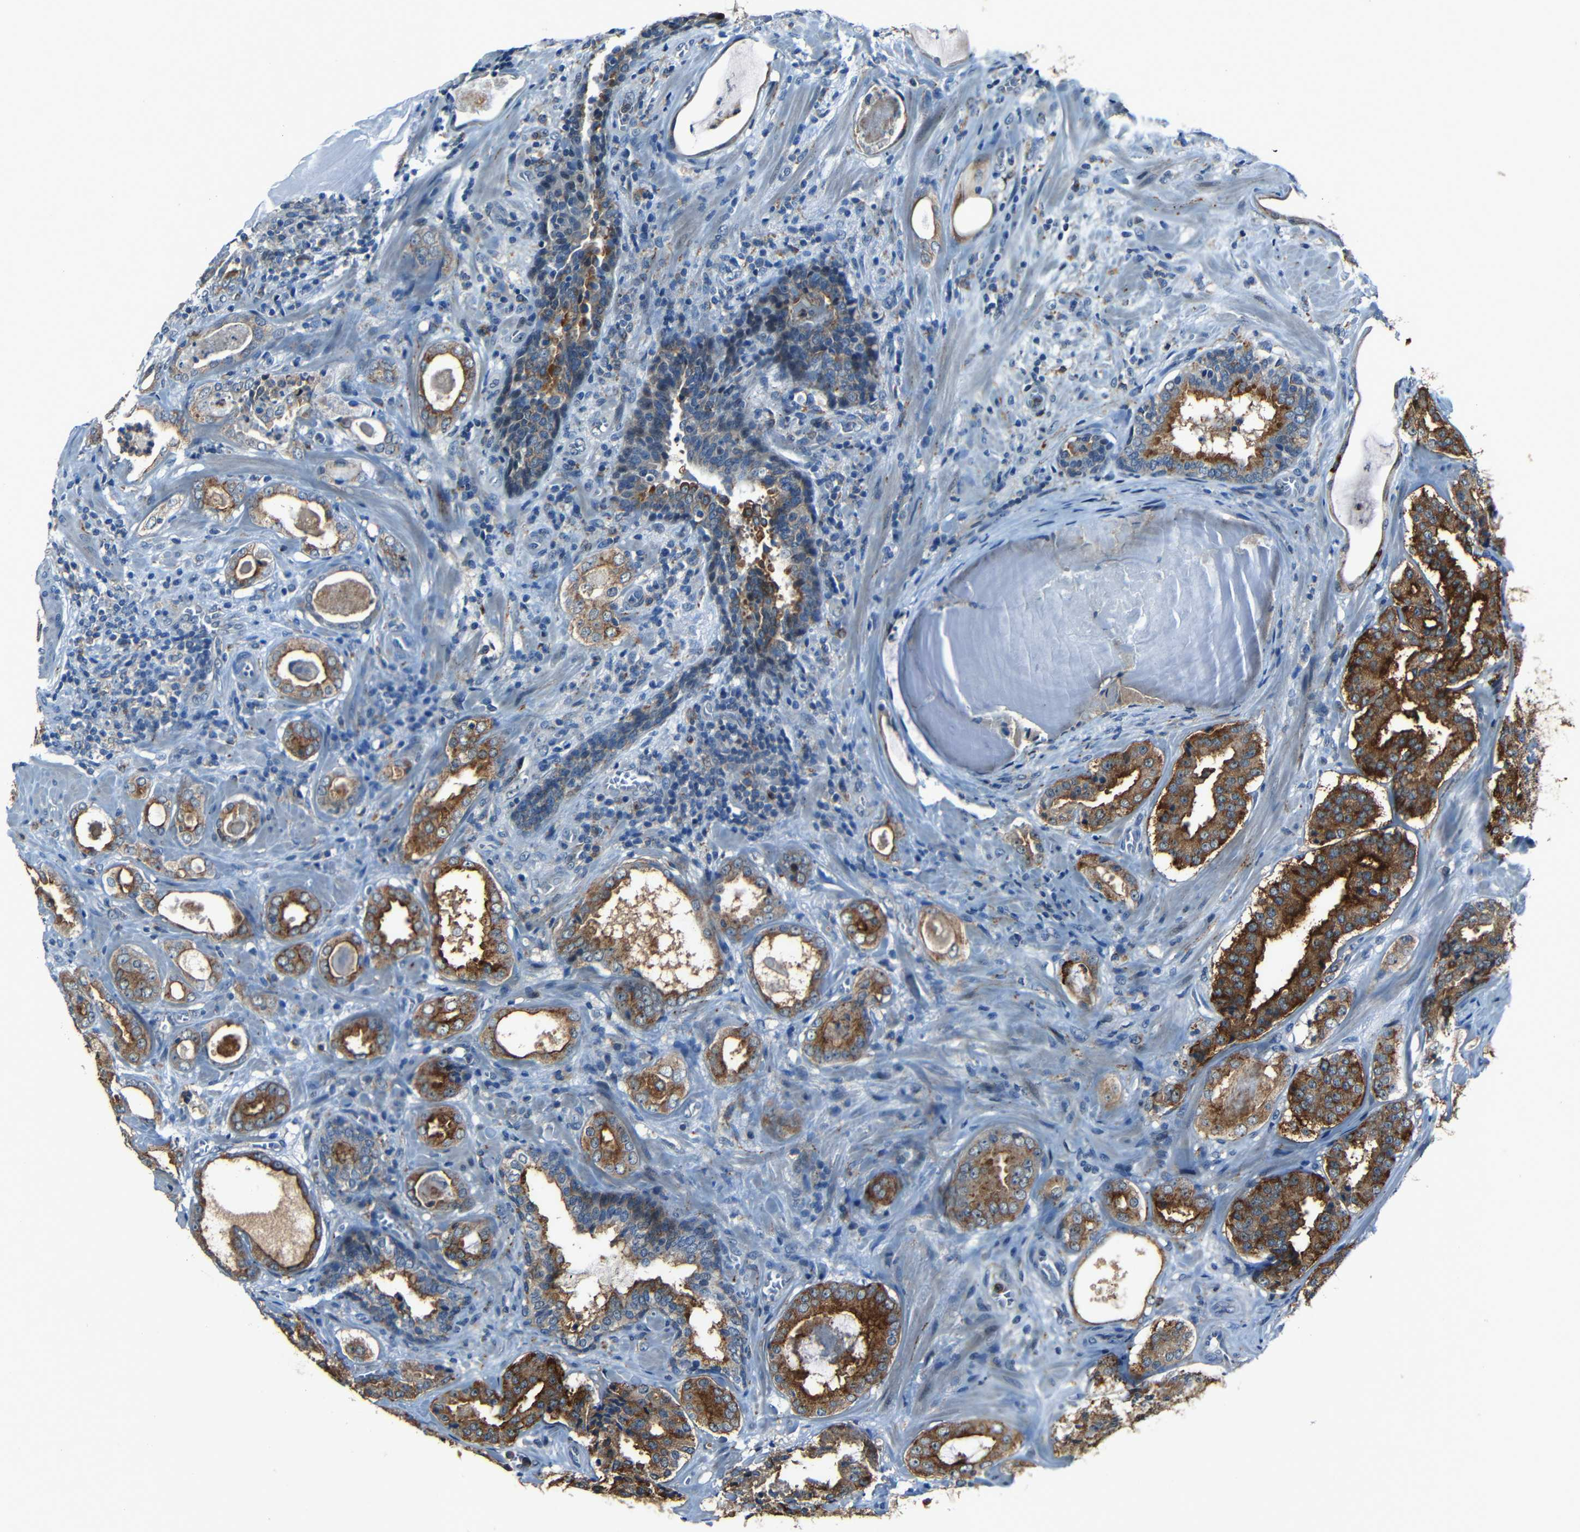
{"staining": {"intensity": "strong", "quantity": ">75%", "location": "cytoplasmic/membranous"}, "tissue": "prostate cancer", "cell_type": "Tumor cells", "image_type": "cancer", "snomed": [{"axis": "morphology", "description": "Adenocarcinoma, High grade"}, {"axis": "topography", "description": "Prostate"}], "caption": "Strong cytoplasmic/membranous staining is seen in about >75% of tumor cells in prostate adenocarcinoma (high-grade).", "gene": "DNAJC5", "patient": {"sex": "male", "age": 60}}